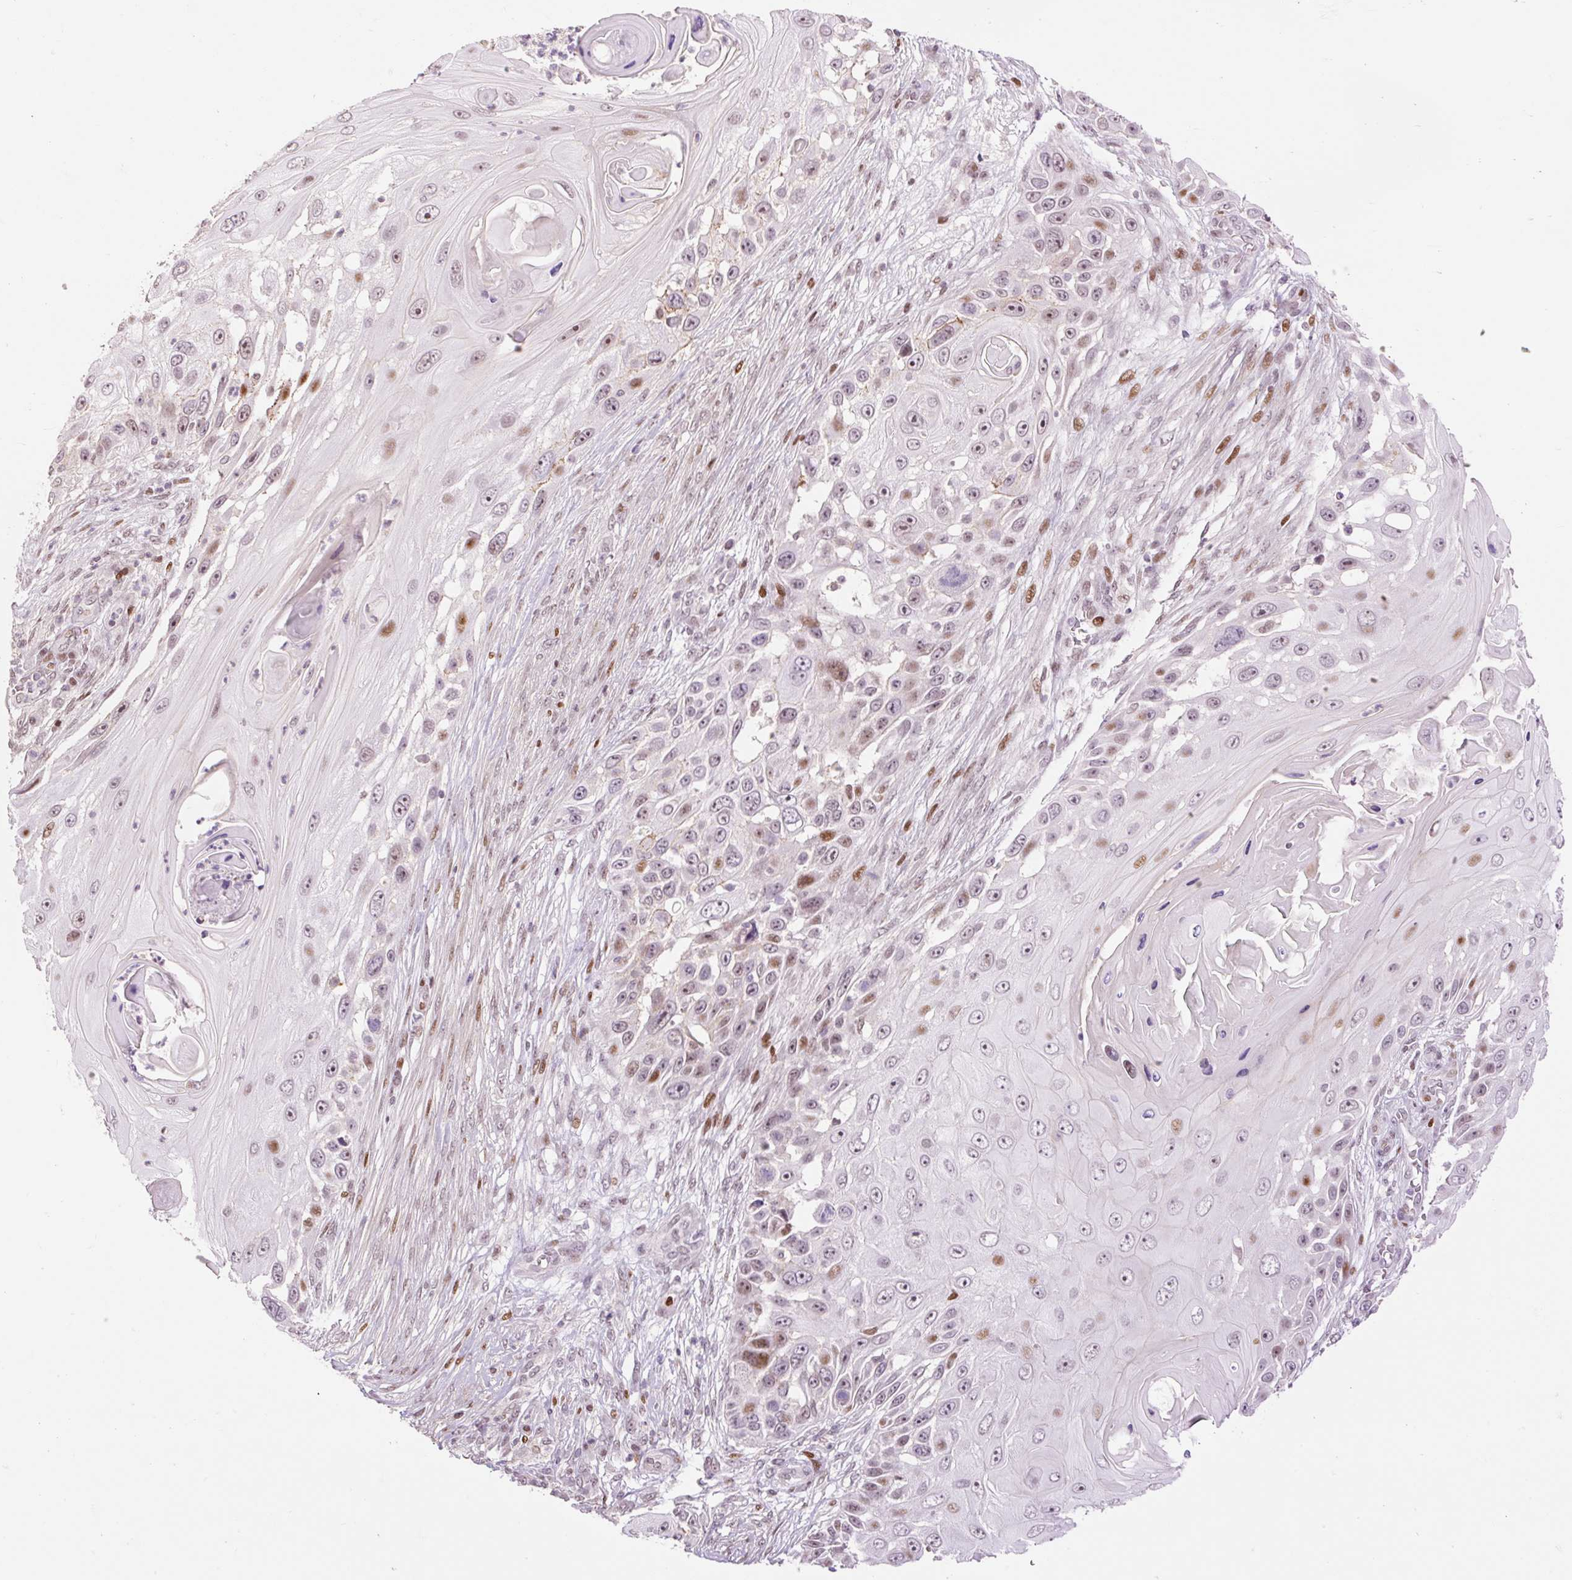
{"staining": {"intensity": "moderate", "quantity": "<25%", "location": "nuclear"}, "tissue": "skin cancer", "cell_type": "Tumor cells", "image_type": "cancer", "snomed": [{"axis": "morphology", "description": "Squamous cell carcinoma, NOS"}, {"axis": "topography", "description": "Skin"}], "caption": "Protein expression analysis of human skin squamous cell carcinoma reveals moderate nuclear expression in approximately <25% of tumor cells.", "gene": "RIPPLY3", "patient": {"sex": "female", "age": 44}}